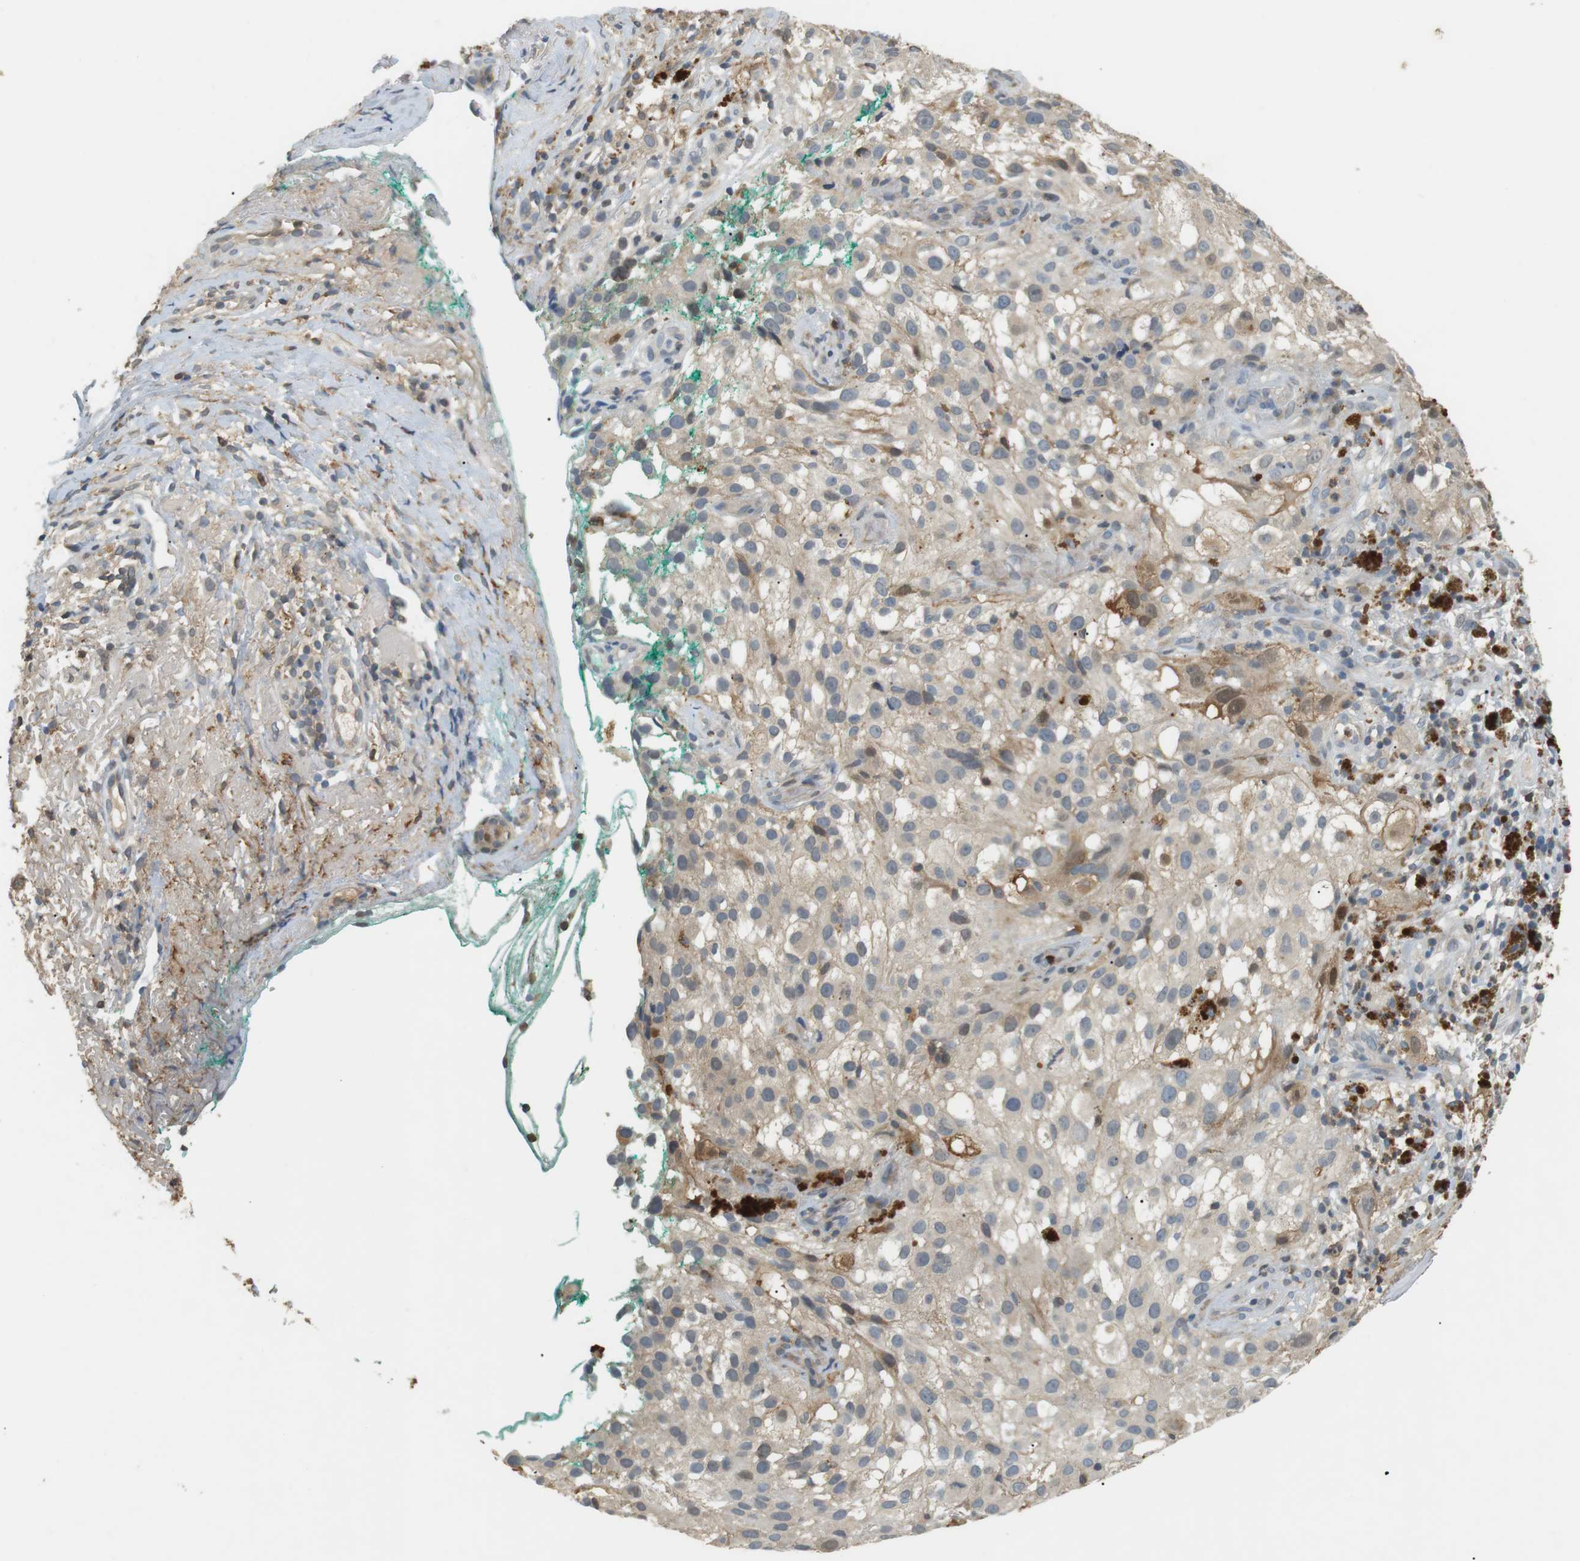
{"staining": {"intensity": "weak", "quantity": ">75%", "location": "cytoplasmic/membranous"}, "tissue": "melanoma", "cell_type": "Tumor cells", "image_type": "cancer", "snomed": [{"axis": "morphology", "description": "Necrosis, NOS"}, {"axis": "morphology", "description": "Malignant melanoma, NOS"}, {"axis": "topography", "description": "Skin"}], "caption": "Protein expression analysis of human melanoma reveals weak cytoplasmic/membranous expression in about >75% of tumor cells.", "gene": "P2RY1", "patient": {"sex": "female", "age": 87}}